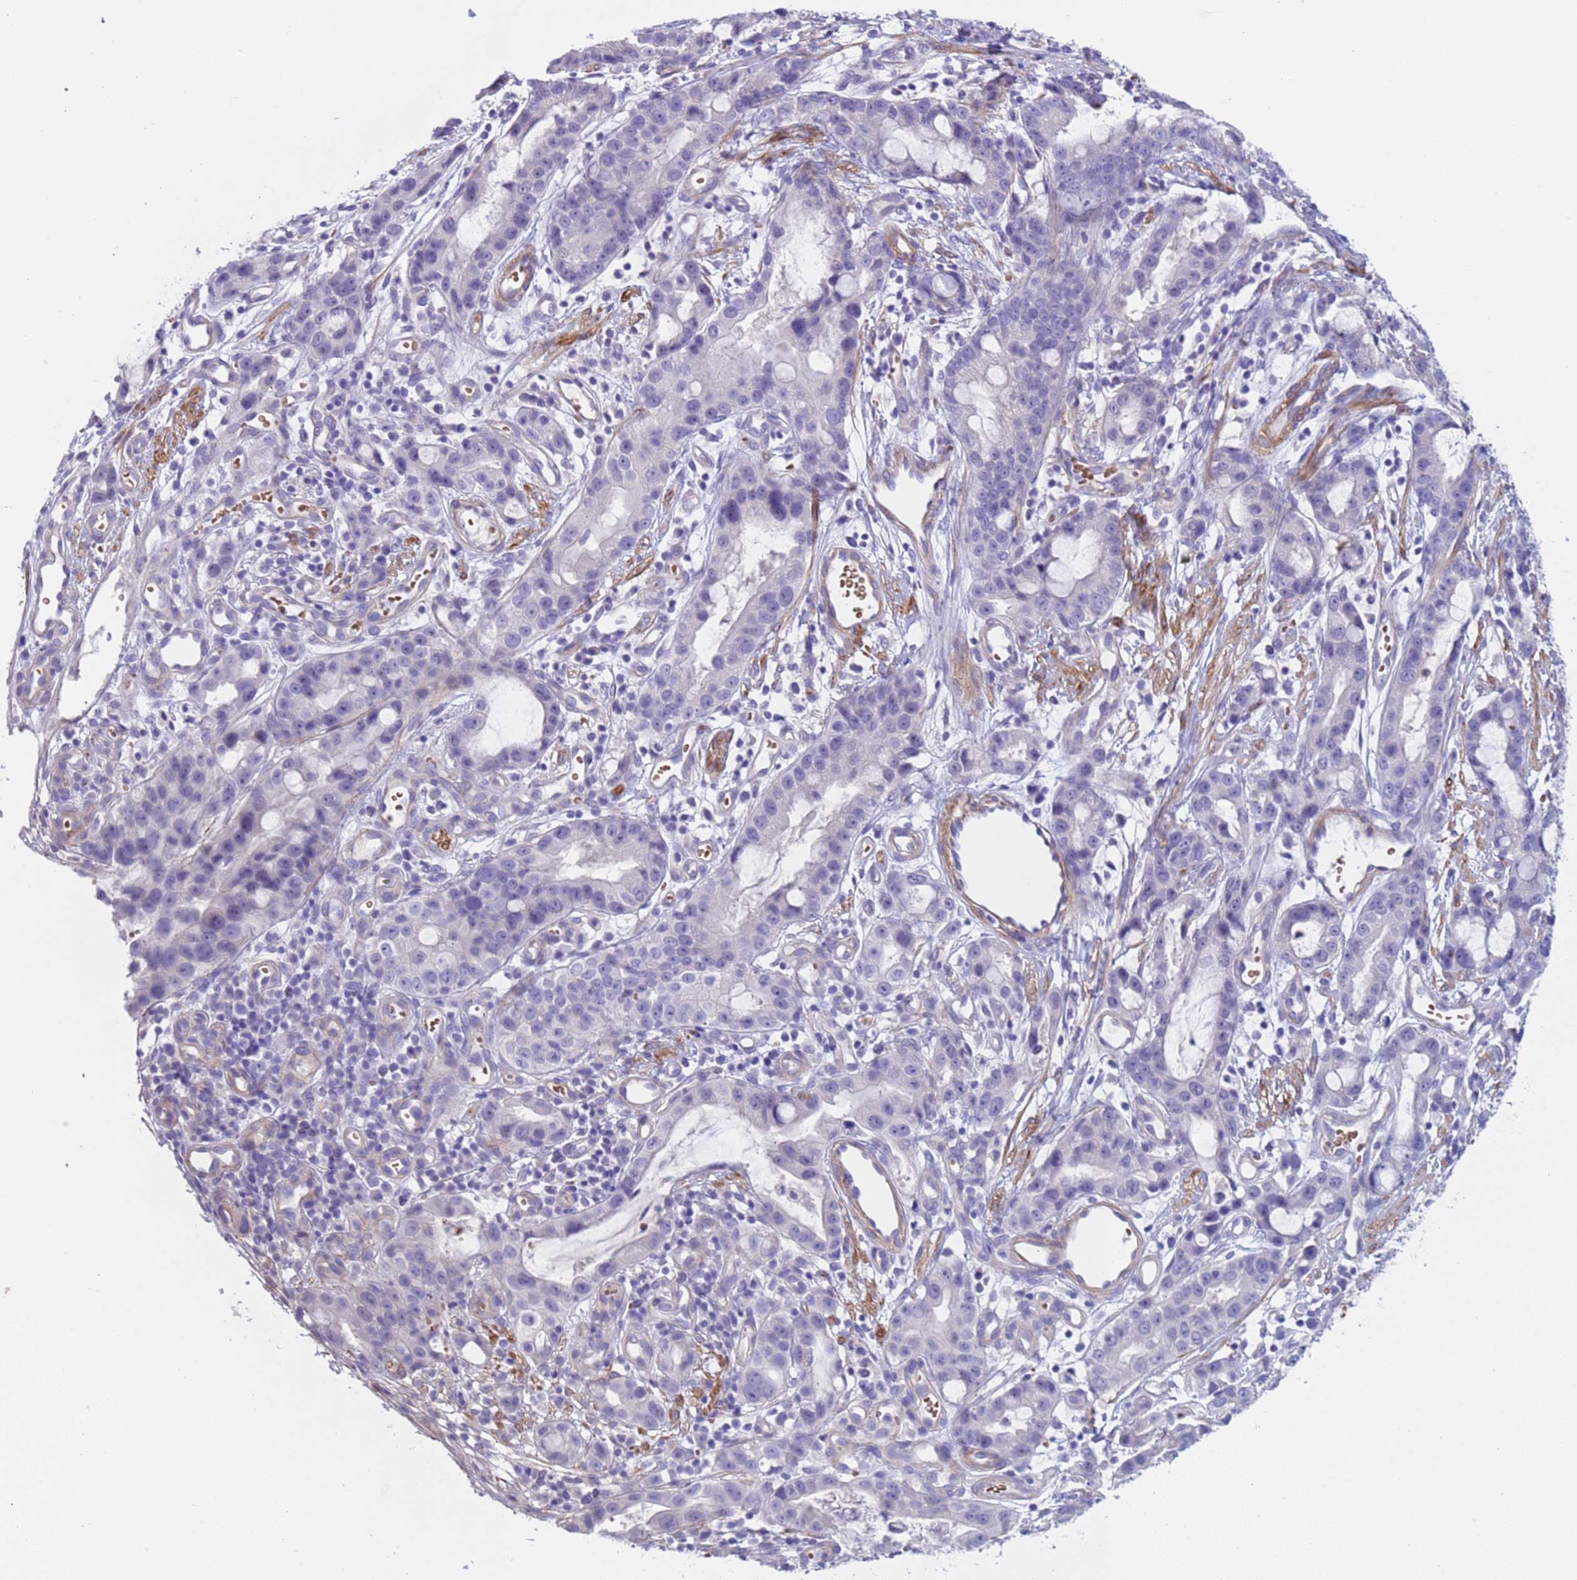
{"staining": {"intensity": "negative", "quantity": "none", "location": "none"}, "tissue": "stomach cancer", "cell_type": "Tumor cells", "image_type": "cancer", "snomed": [{"axis": "morphology", "description": "Adenocarcinoma, NOS"}, {"axis": "topography", "description": "Stomach"}], "caption": "High magnification brightfield microscopy of stomach adenocarcinoma stained with DAB (3,3'-diaminobenzidine) (brown) and counterstained with hematoxylin (blue): tumor cells show no significant expression.", "gene": "KBTBD3", "patient": {"sex": "male", "age": 55}}